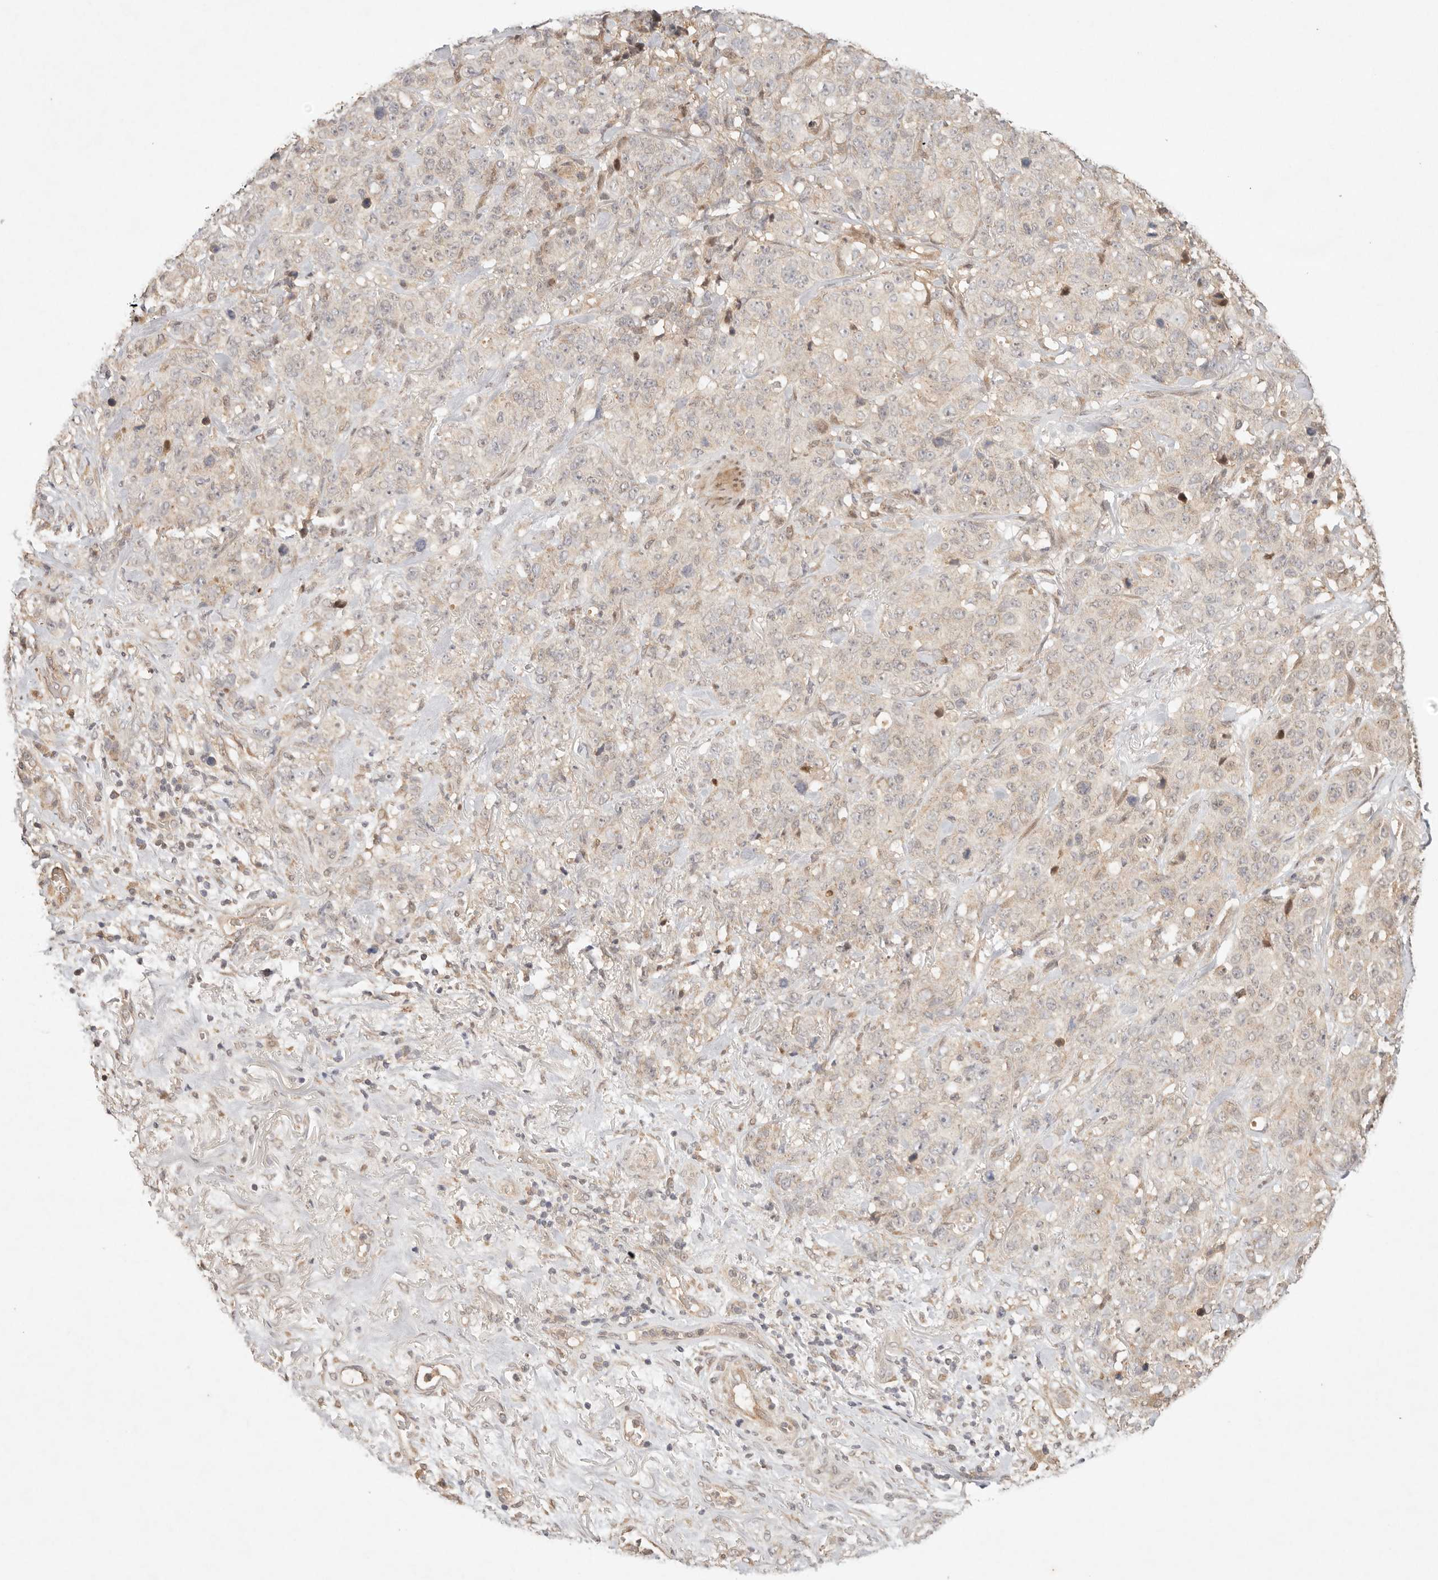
{"staining": {"intensity": "negative", "quantity": "none", "location": "none"}, "tissue": "stomach cancer", "cell_type": "Tumor cells", "image_type": "cancer", "snomed": [{"axis": "morphology", "description": "Adenocarcinoma, NOS"}, {"axis": "topography", "description": "Stomach"}], "caption": "DAB (3,3'-diaminobenzidine) immunohistochemical staining of human stomach cancer reveals no significant positivity in tumor cells.", "gene": "PHLDA3", "patient": {"sex": "male", "age": 48}}